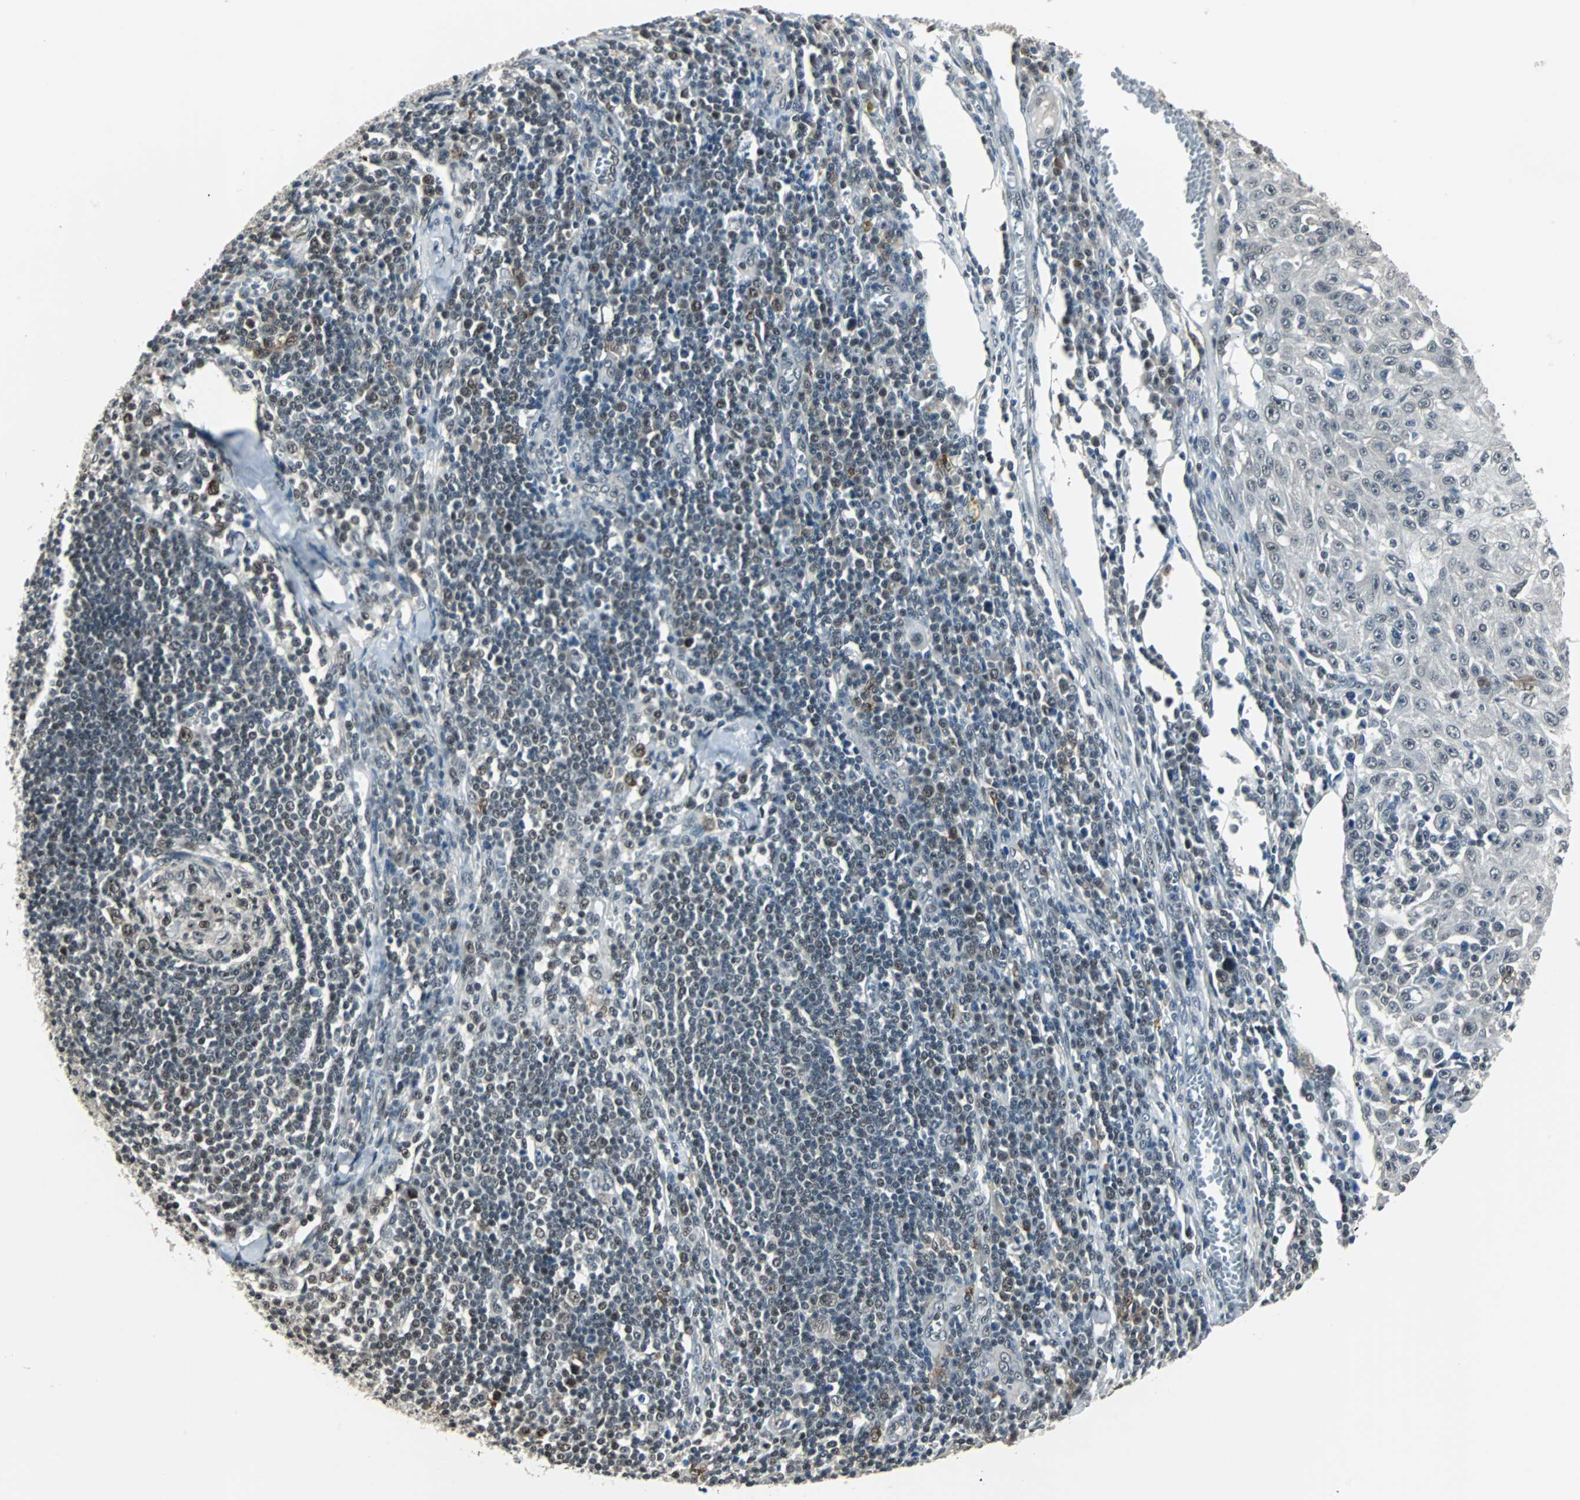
{"staining": {"intensity": "negative", "quantity": "none", "location": "none"}, "tissue": "skin cancer", "cell_type": "Tumor cells", "image_type": "cancer", "snomed": [{"axis": "morphology", "description": "Squamous cell carcinoma, NOS"}, {"axis": "topography", "description": "Skin"}], "caption": "This is an immunohistochemistry image of human squamous cell carcinoma (skin). There is no positivity in tumor cells.", "gene": "MKX", "patient": {"sex": "male", "age": 75}}